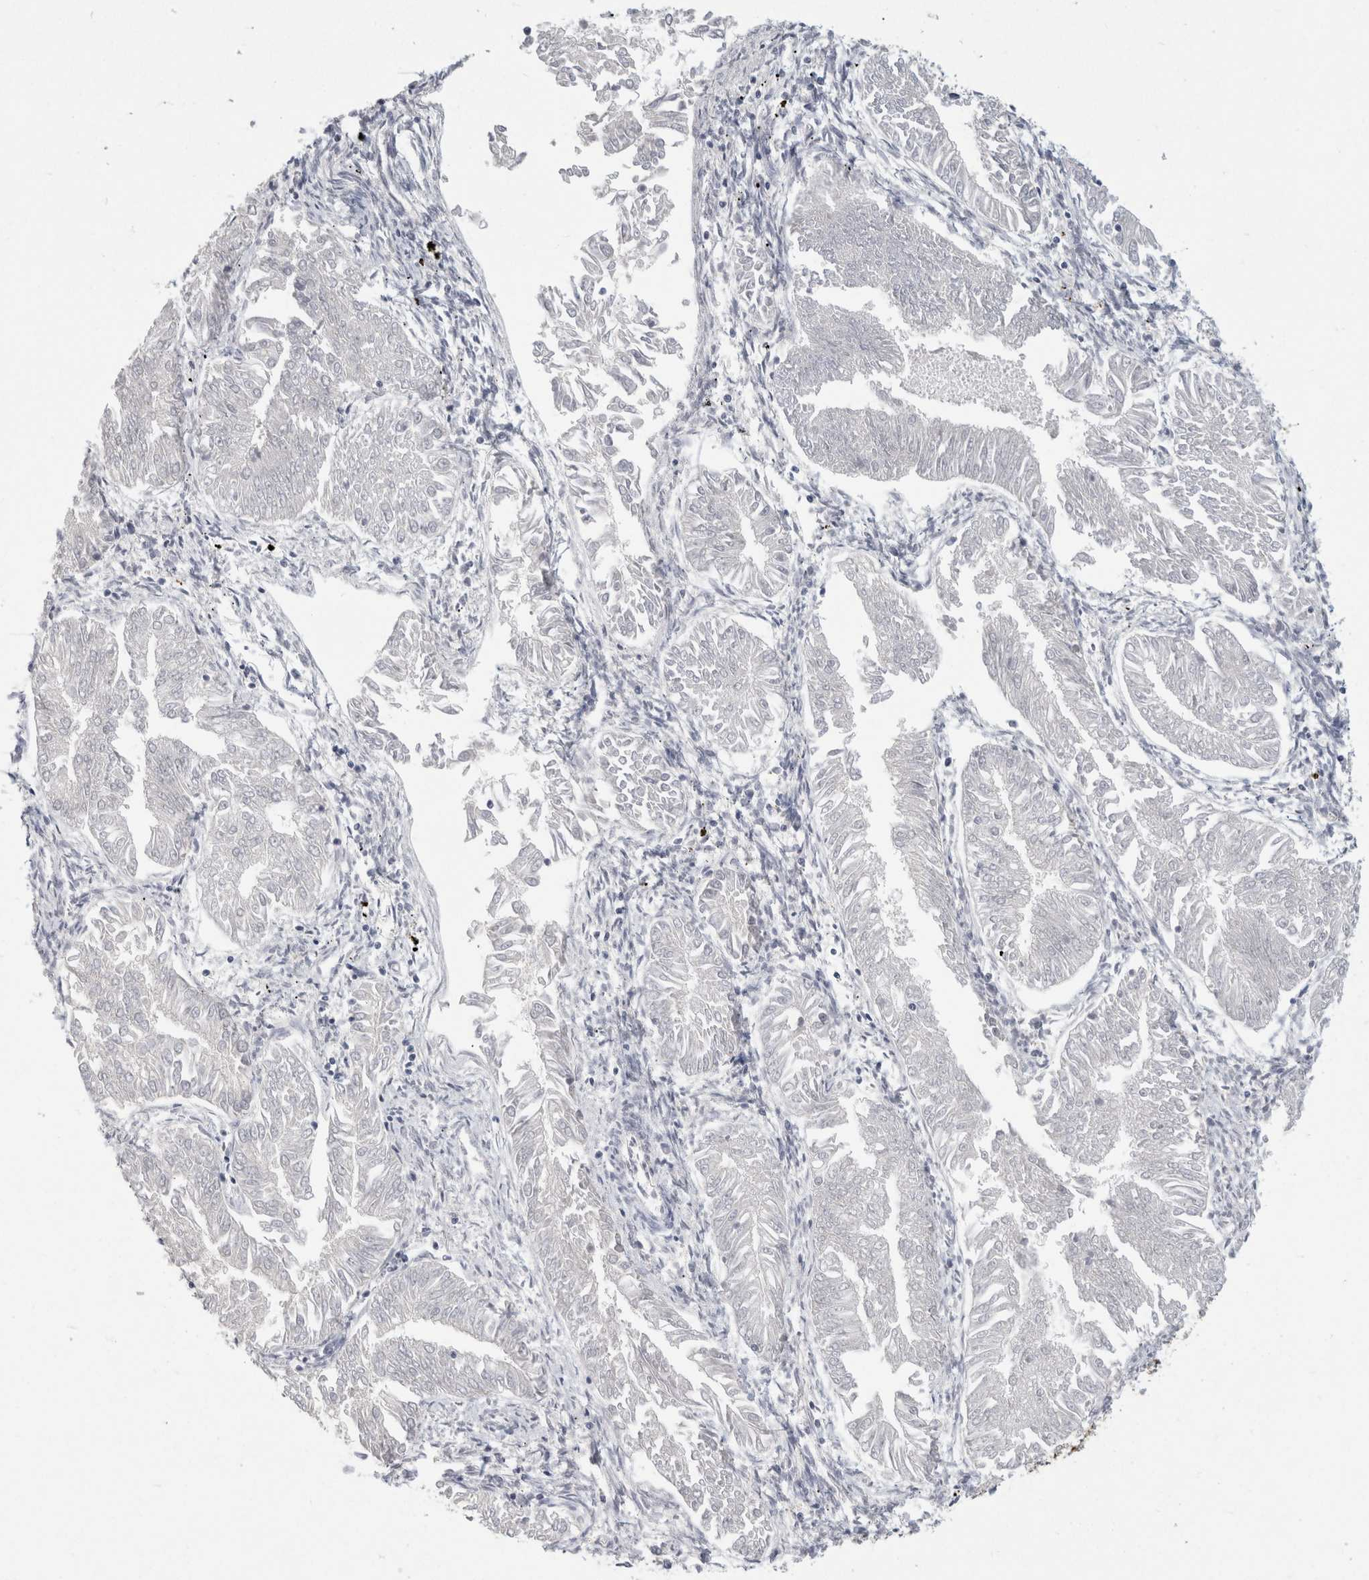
{"staining": {"intensity": "negative", "quantity": "none", "location": "none"}, "tissue": "endometrial cancer", "cell_type": "Tumor cells", "image_type": "cancer", "snomed": [{"axis": "morphology", "description": "Adenocarcinoma, NOS"}, {"axis": "topography", "description": "Endometrium"}], "caption": "Immunohistochemistry micrograph of neoplastic tissue: endometrial cancer stained with DAB demonstrates no significant protein positivity in tumor cells. Nuclei are stained in blue.", "gene": "CHRM4", "patient": {"sex": "female", "age": 53}}